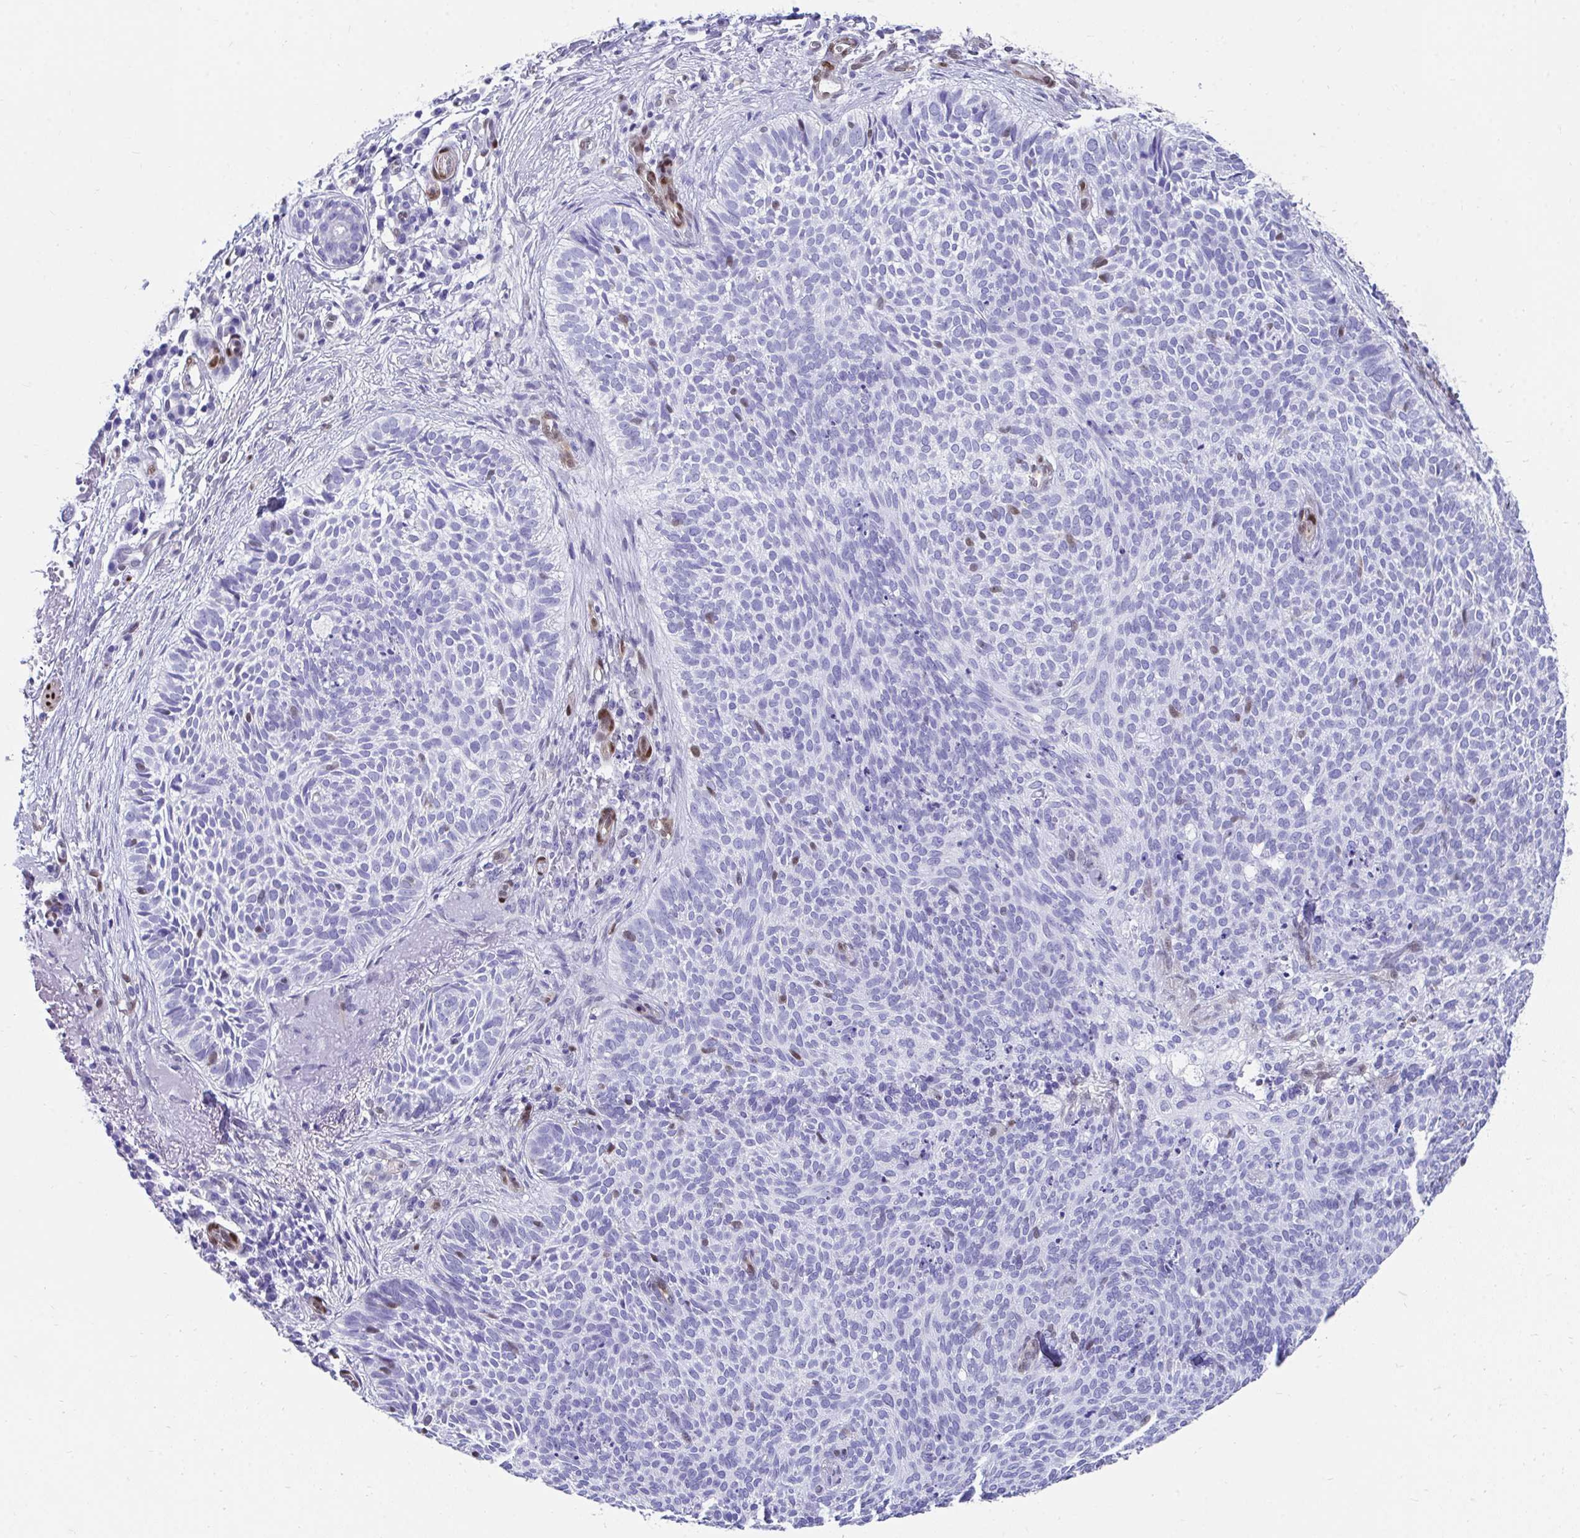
{"staining": {"intensity": "moderate", "quantity": "<25%", "location": "nuclear"}, "tissue": "skin cancer", "cell_type": "Tumor cells", "image_type": "cancer", "snomed": [{"axis": "morphology", "description": "Basal cell carcinoma"}, {"axis": "topography", "description": "Skin"}, {"axis": "topography", "description": "Skin of face"}], "caption": "About <25% of tumor cells in skin cancer display moderate nuclear protein positivity as visualized by brown immunohistochemical staining.", "gene": "RBPMS", "patient": {"sex": "female", "age": 82}}